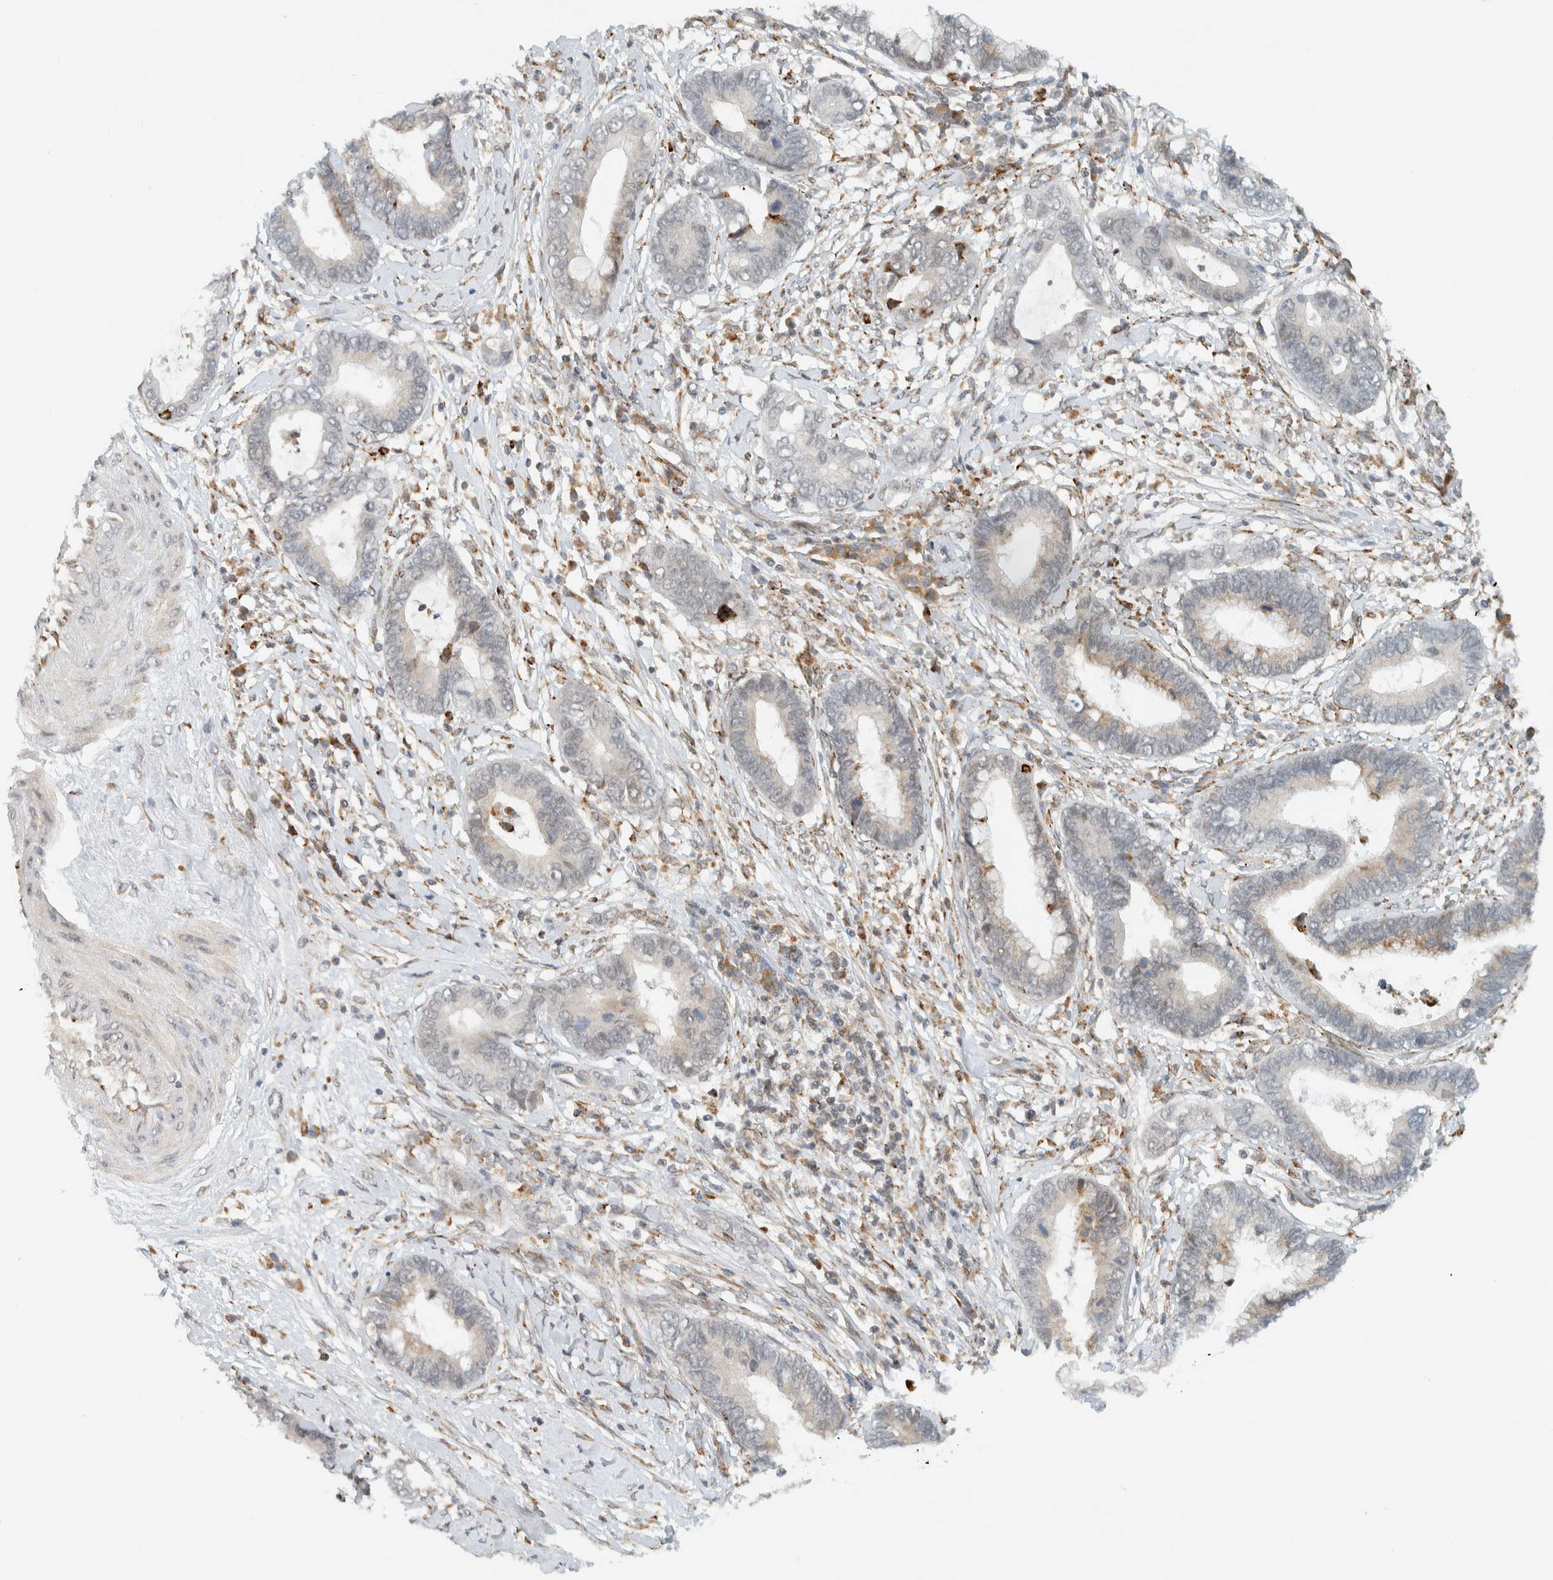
{"staining": {"intensity": "weak", "quantity": "<25%", "location": "cytoplasmic/membranous"}, "tissue": "cervical cancer", "cell_type": "Tumor cells", "image_type": "cancer", "snomed": [{"axis": "morphology", "description": "Adenocarcinoma, NOS"}, {"axis": "topography", "description": "Cervix"}], "caption": "High magnification brightfield microscopy of adenocarcinoma (cervical) stained with DAB (3,3'-diaminobenzidine) (brown) and counterstained with hematoxylin (blue): tumor cells show no significant positivity.", "gene": "ITPRID1", "patient": {"sex": "female", "age": 44}}